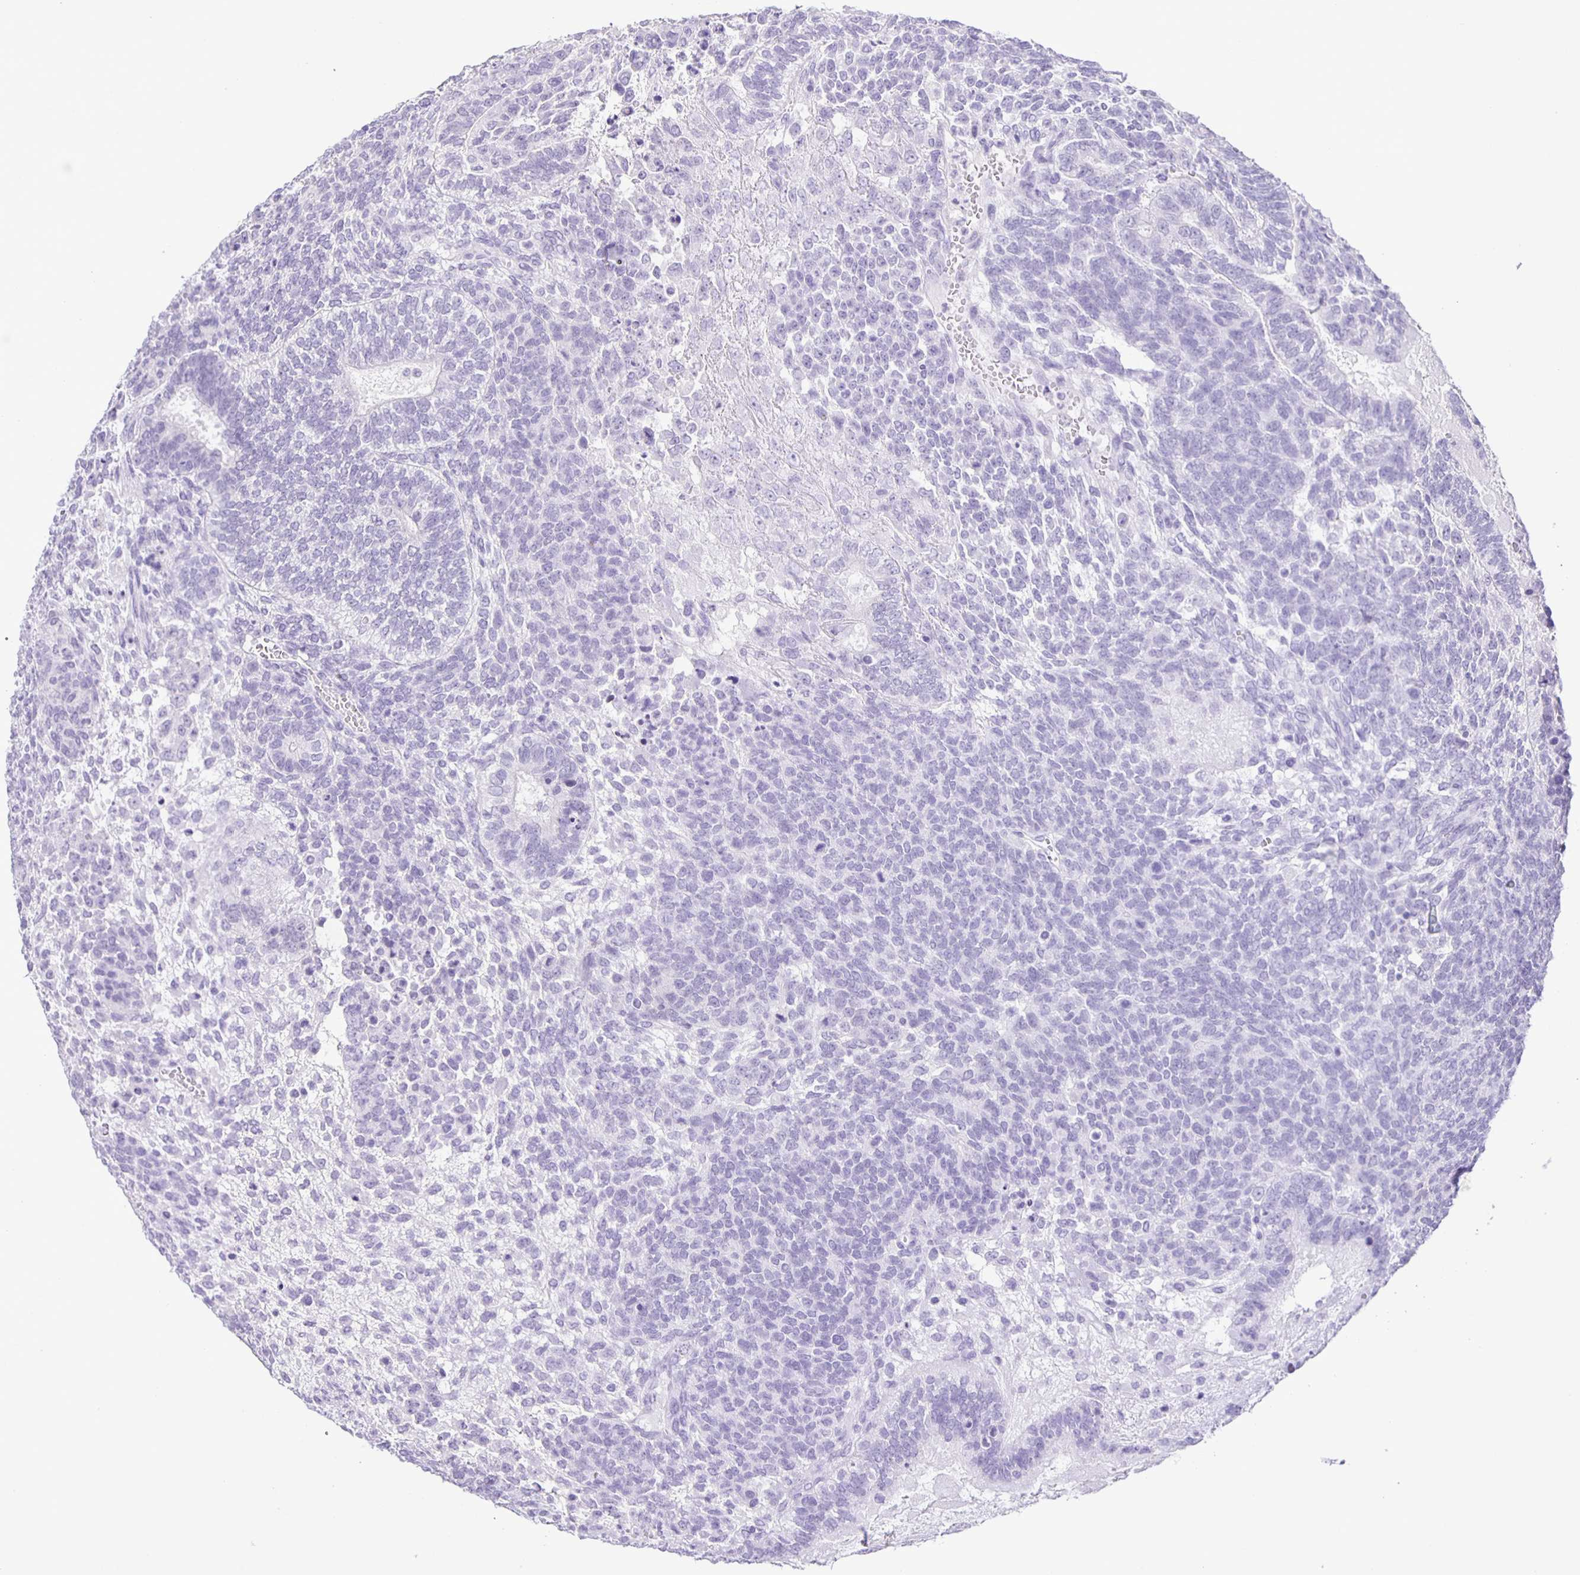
{"staining": {"intensity": "negative", "quantity": "none", "location": "none"}, "tissue": "testis cancer", "cell_type": "Tumor cells", "image_type": "cancer", "snomed": [{"axis": "morphology", "description": "Normal tissue, NOS"}, {"axis": "morphology", "description": "Carcinoma, Embryonal, NOS"}, {"axis": "topography", "description": "Testis"}, {"axis": "topography", "description": "Epididymis"}], "caption": "Image shows no significant protein positivity in tumor cells of testis cancer (embryonal carcinoma).", "gene": "EZHIP", "patient": {"sex": "male", "age": 23}}